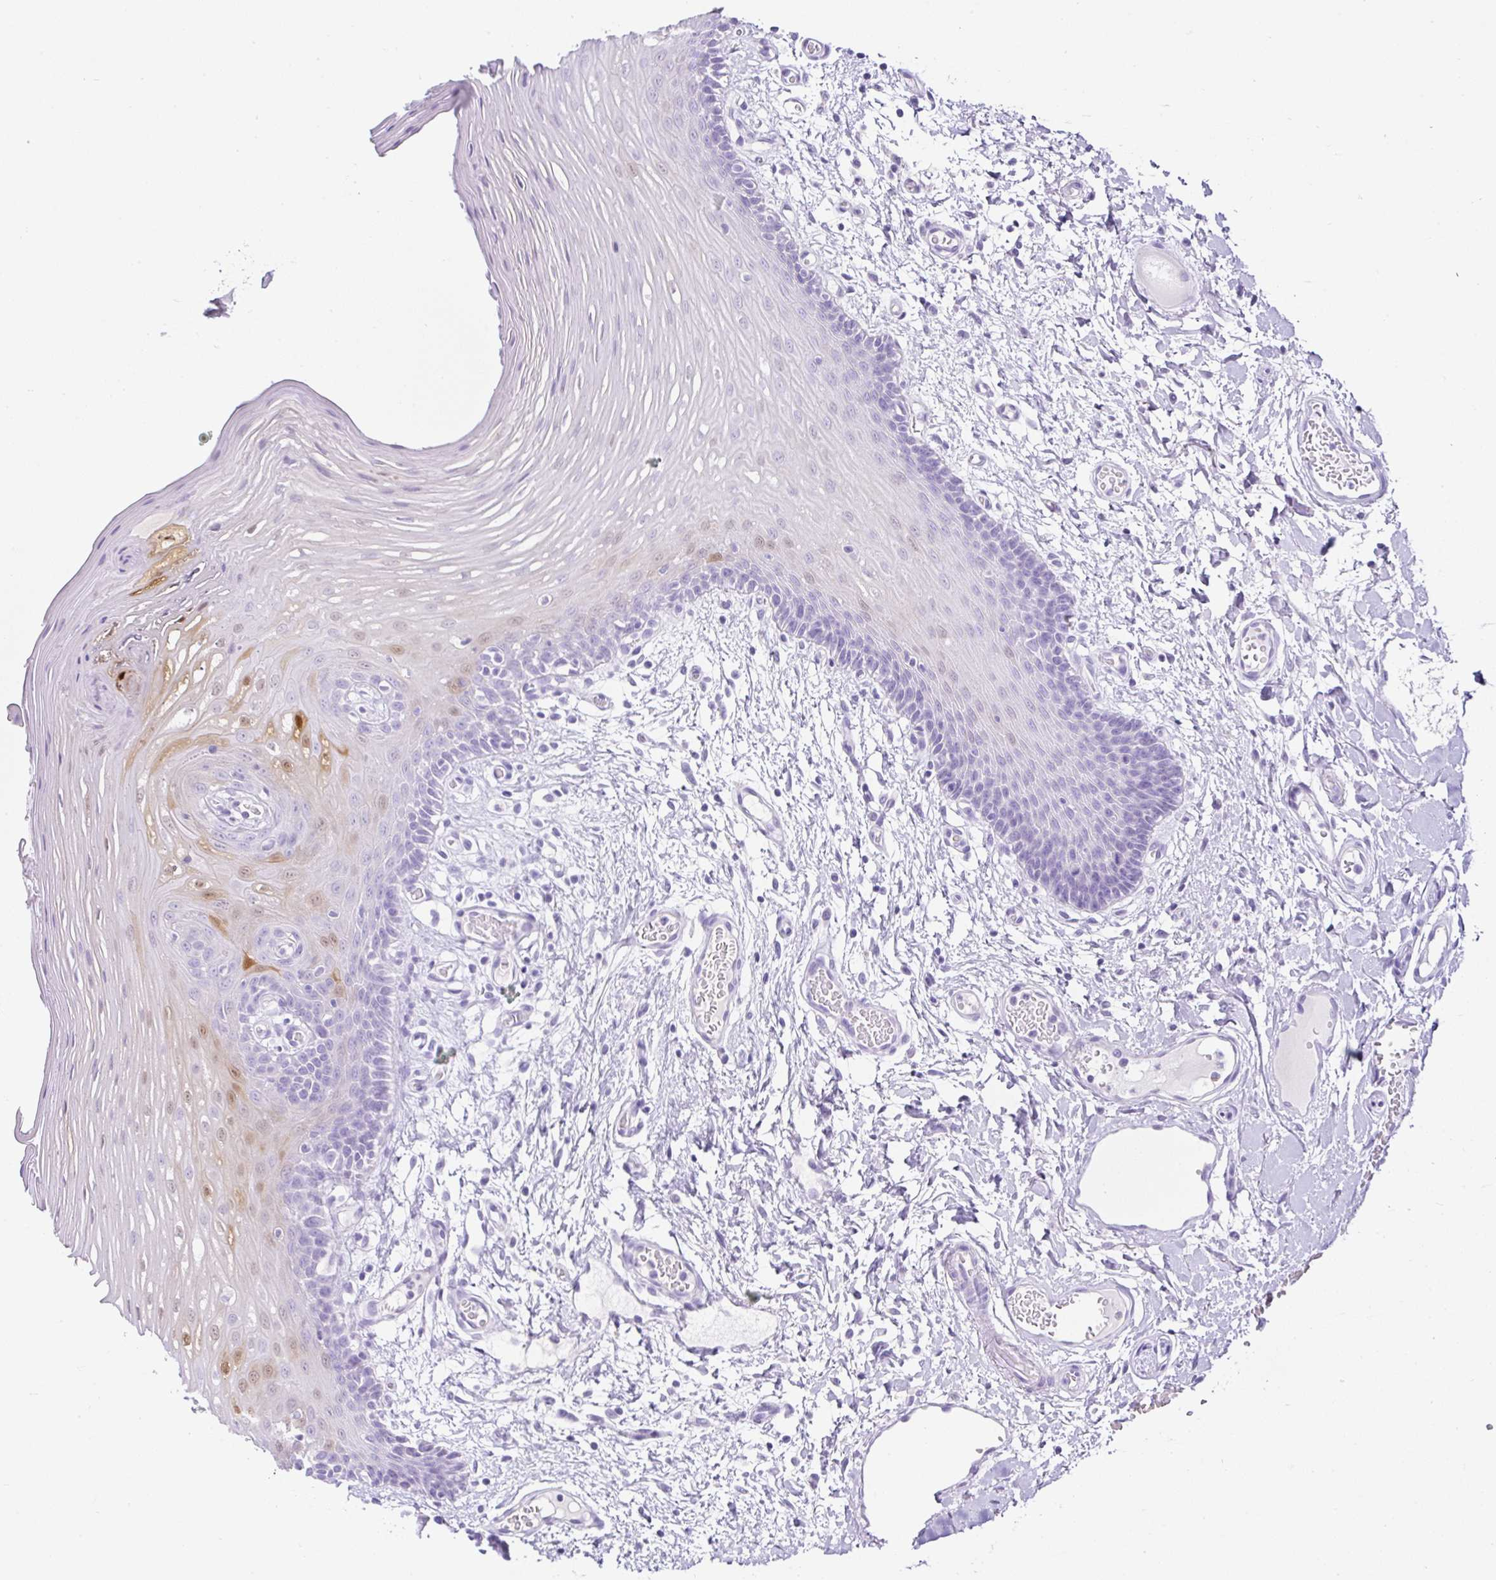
{"staining": {"intensity": "moderate", "quantity": "<25%", "location": "cytoplasmic/membranous,nuclear"}, "tissue": "oral mucosa", "cell_type": "Squamous epithelial cells", "image_type": "normal", "snomed": [{"axis": "morphology", "description": "Normal tissue, NOS"}, {"axis": "topography", "description": "Oral tissue"}, {"axis": "topography", "description": "Tounge, NOS"}], "caption": "Normal oral mucosa displays moderate cytoplasmic/membranous,nuclear staining in about <25% of squamous epithelial cells.", "gene": "SERPINB3", "patient": {"sex": "female", "age": 60}}